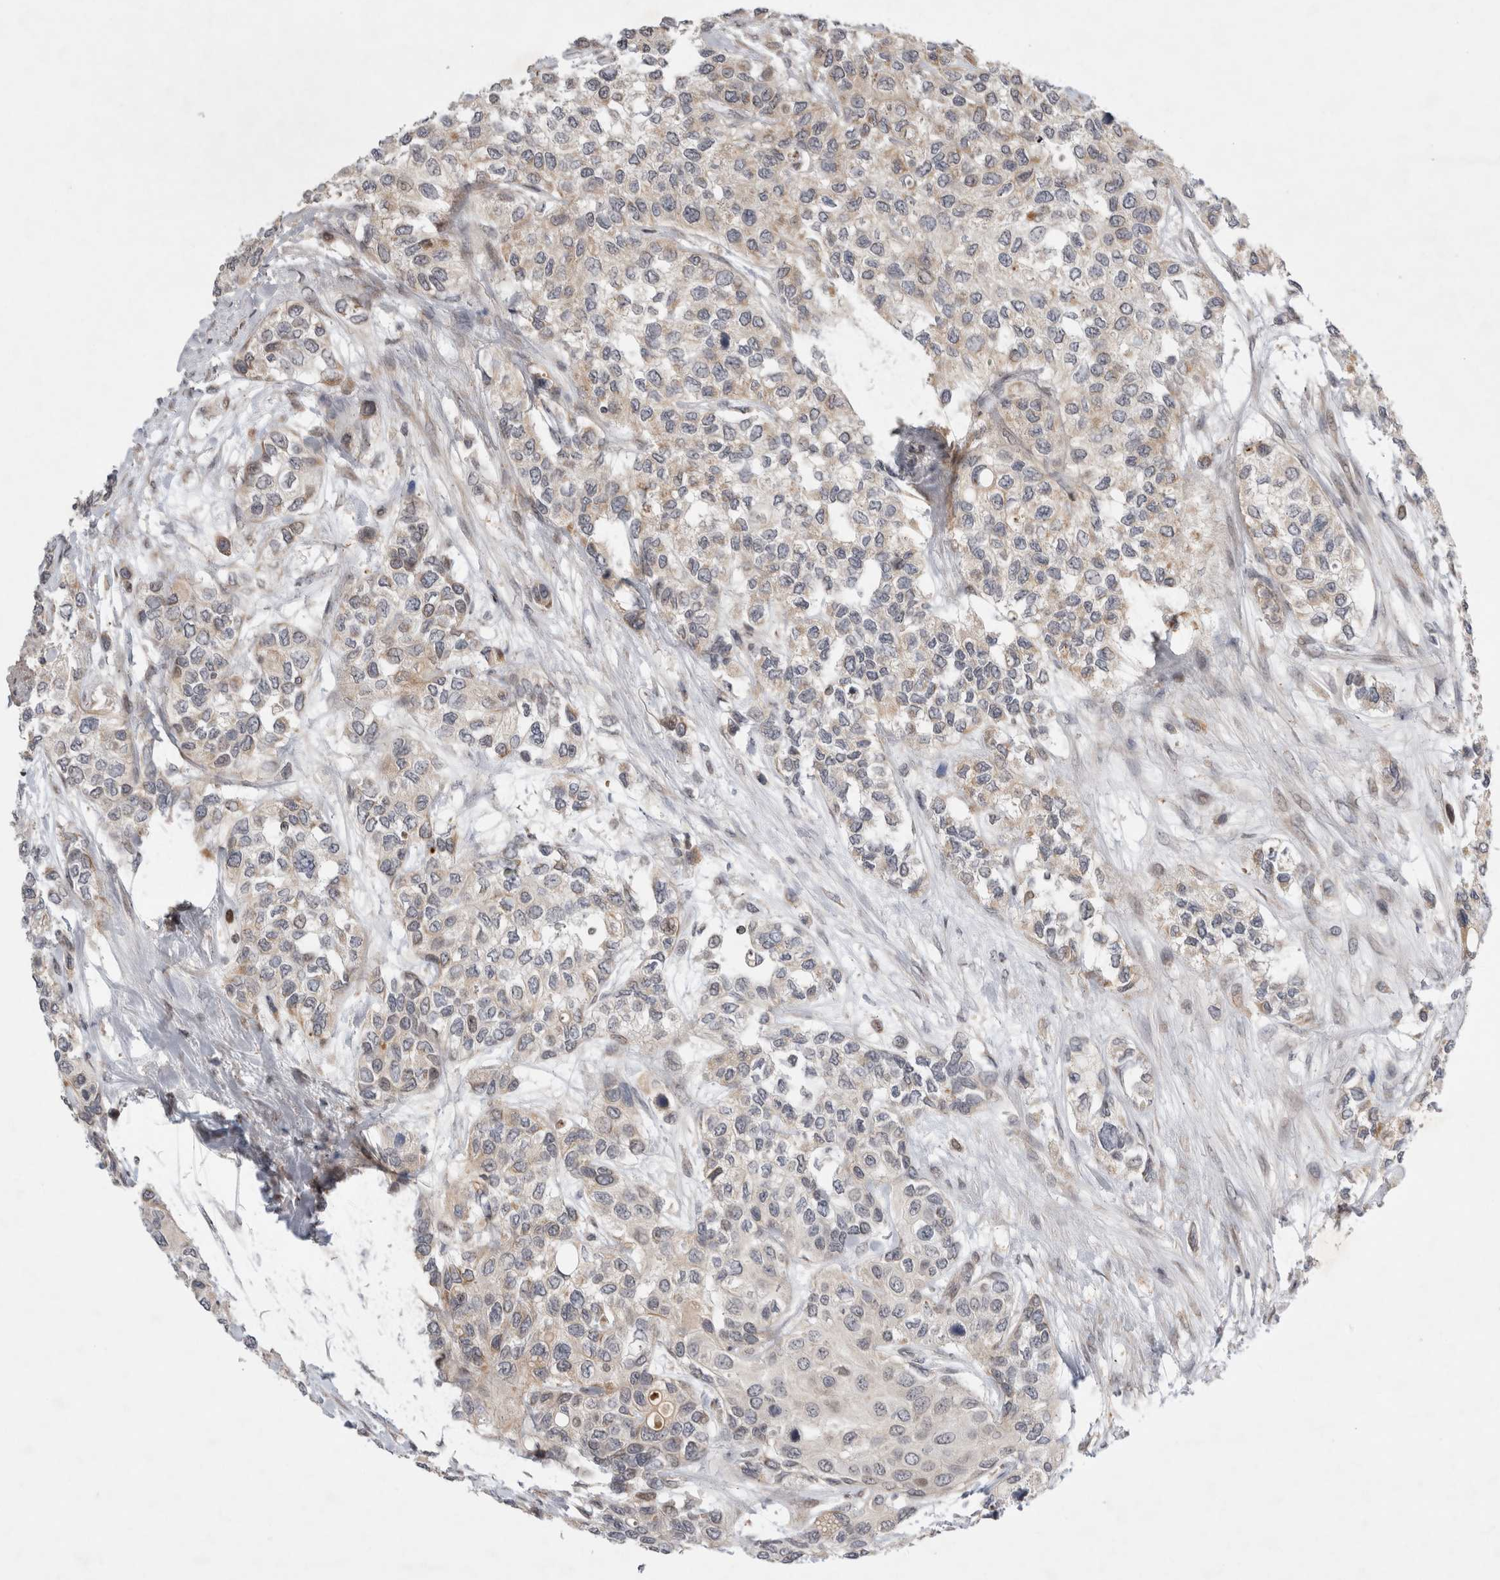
{"staining": {"intensity": "weak", "quantity": "25%-75%", "location": "cytoplasmic/membranous"}, "tissue": "urothelial cancer", "cell_type": "Tumor cells", "image_type": "cancer", "snomed": [{"axis": "morphology", "description": "Urothelial carcinoma, High grade"}, {"axis": "topography", "description": "Urinary bladder"}], "caption": "DAB immunohistochemical staining of human urothelial carcinoma (high-grade) demonstrates weak cytoplasmic/membranous protein staining in approximately 25%-75% of tumor cells.", "gene": "EIF2AK1", "patient": {"sex": "female", "age": 56}}